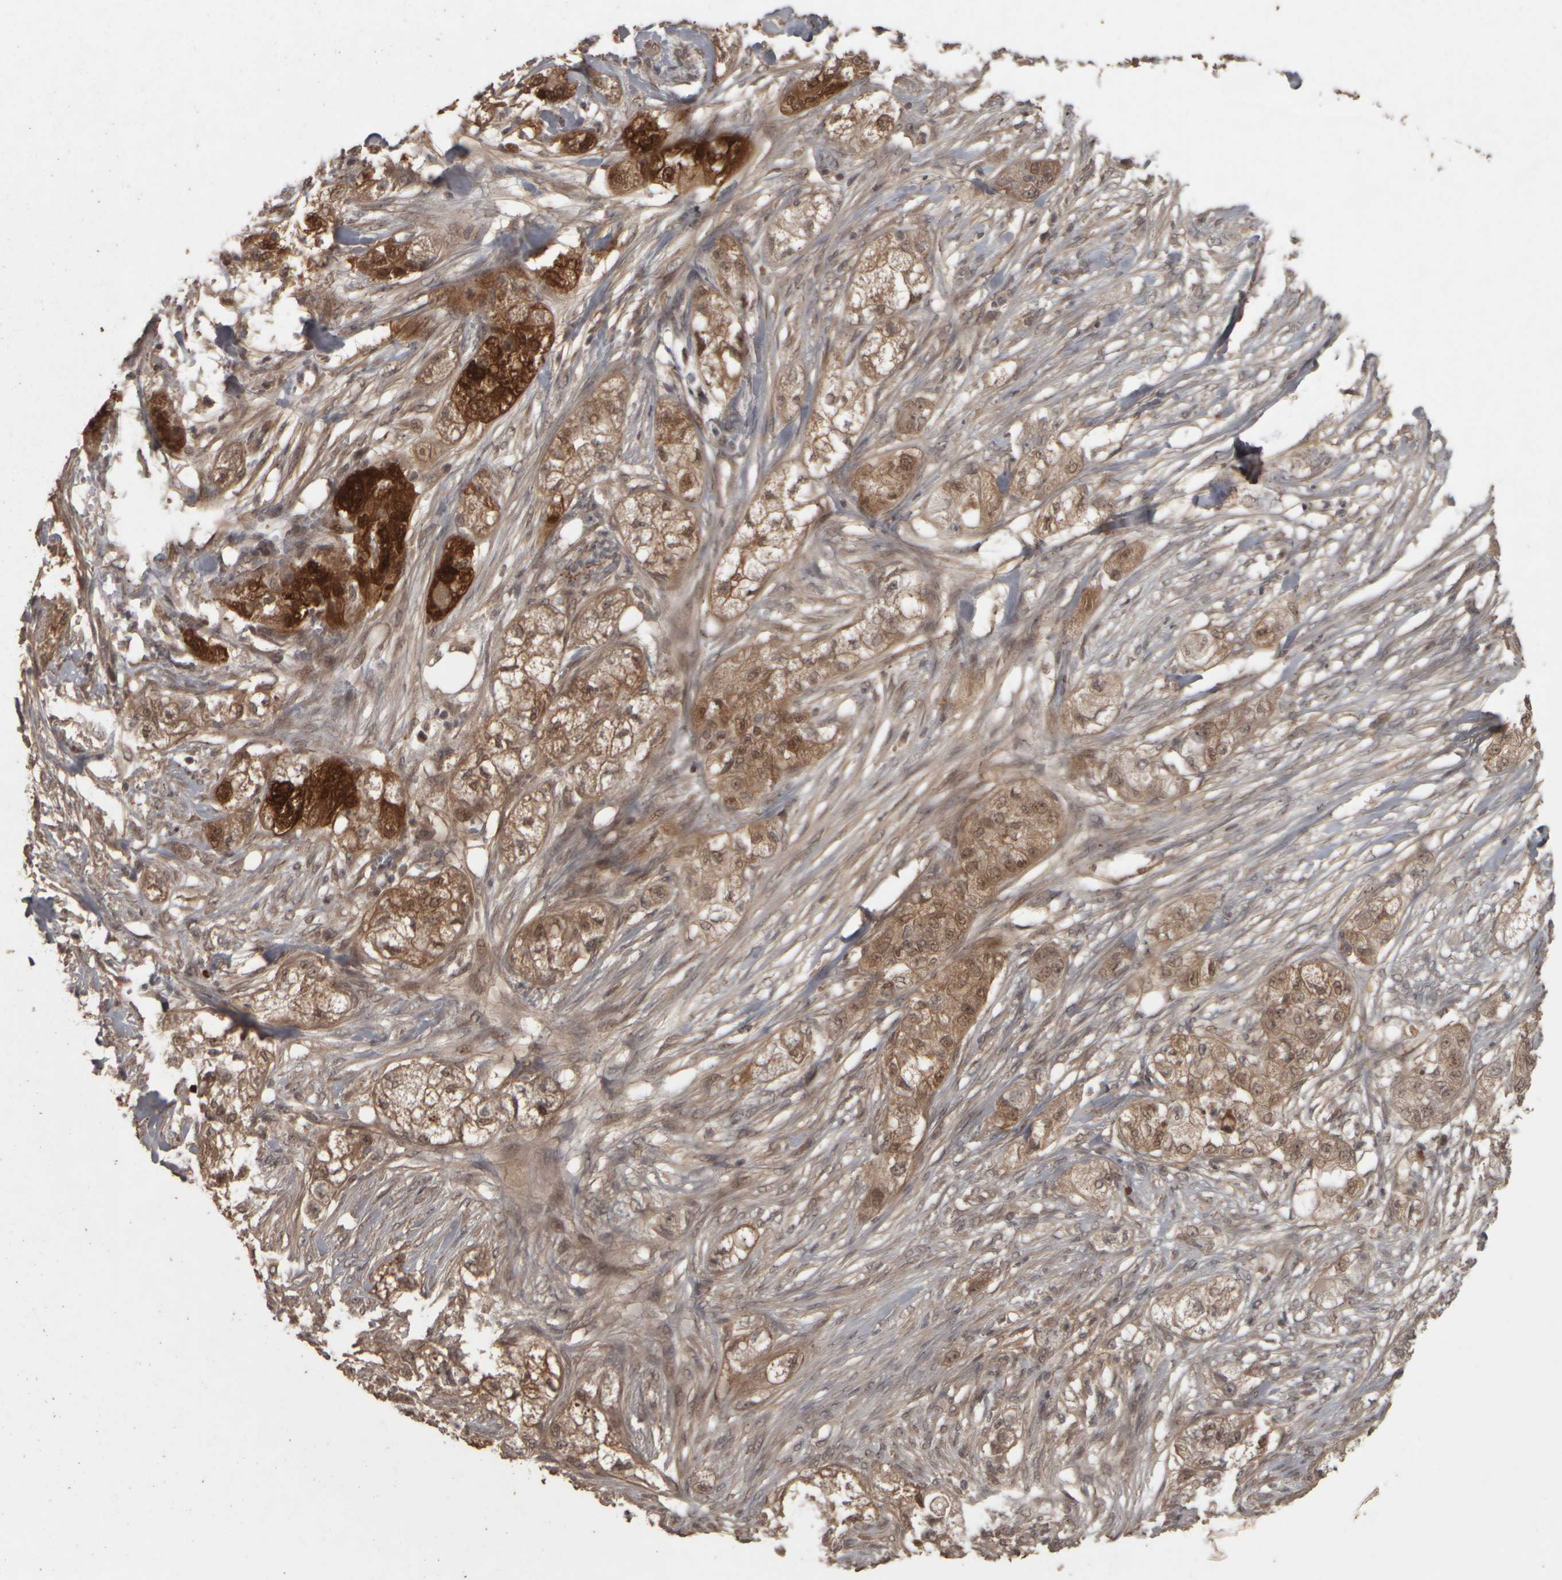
{"staining": {"intensity": "moderate", "quantity": ">75%", "location": "cytoplasmic/membranous,nuclear"}, "tissue": "pancreatic cancer", "cell_type": "Tumor cells", "image_type": "cancer", "snomed": [{"axis": "morphology", "description": "Adenocarcinoma, NOS"}, {"axis": "topography", "description": "Pancreas"}], "caption": "The immunohistochemical stain shows moderate cytoplasmic/membranous and nuclear staining in tumor cells of pancreatic cancer tissue.", "gene": "ACO1", "patient": {"sex": "female", "age": 78}}